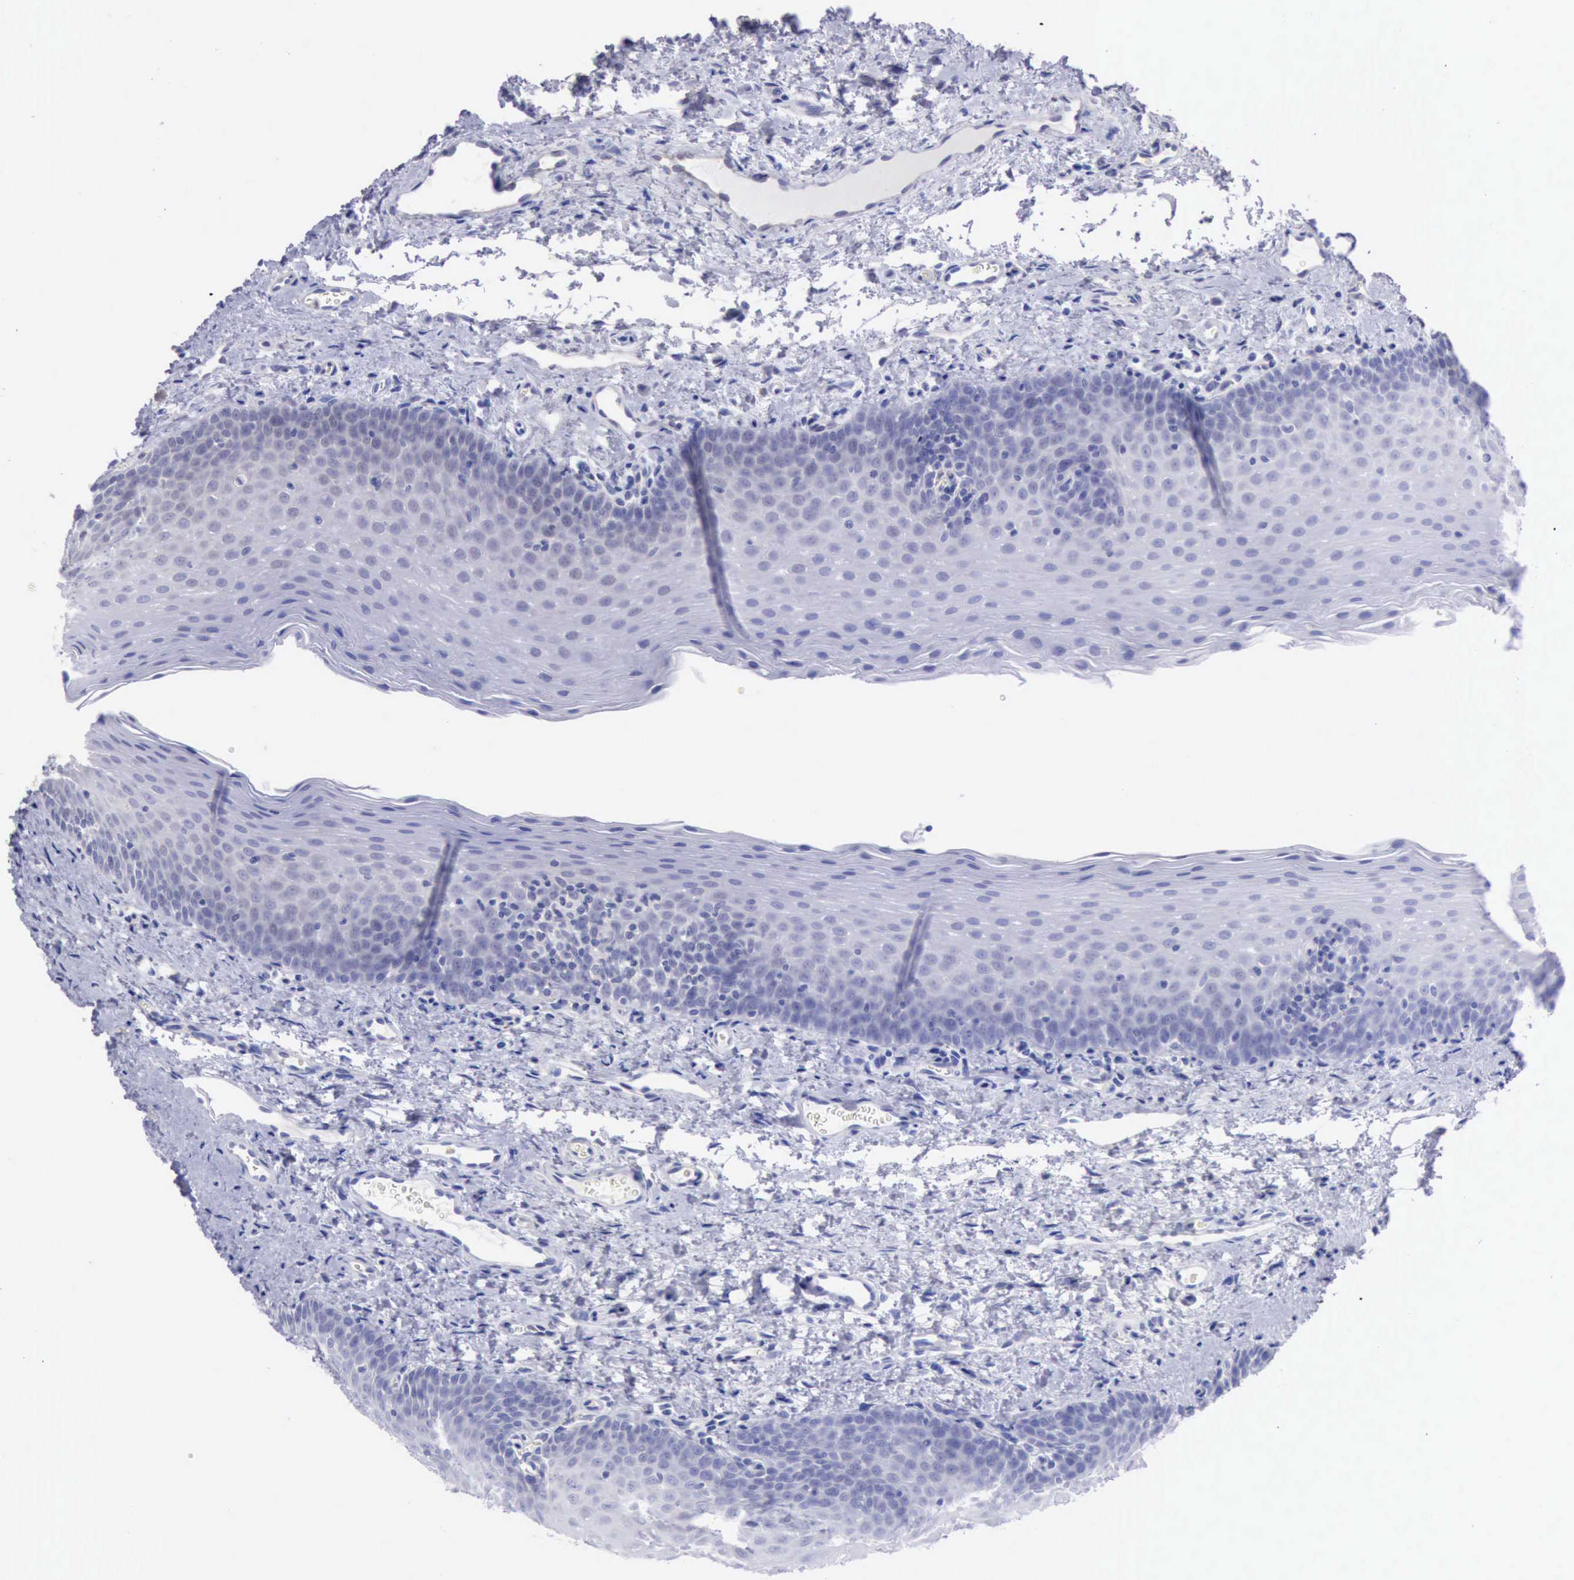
{"staining": {"intensity": "negative", "quantity": "none", "location": "none"}, "tissue": "oral mucosa", "cell_type": "Squamous epithelial cells", "image_type": "normal", "snomed": [{"axis": "morphology", "description": "Normal tissue, NOS"}, {"axis": "topography", "description": "Oral tissue"}], "caption": "The image shows no staining of squamous epithelial cells in unremarkable oral mucosa. The staining is performed using DAB brown chromogen with nuclei counter-stained in using hematoxylin.", "gene": "DNAJB7", "patient": {"sex": "male", "age": 20}}